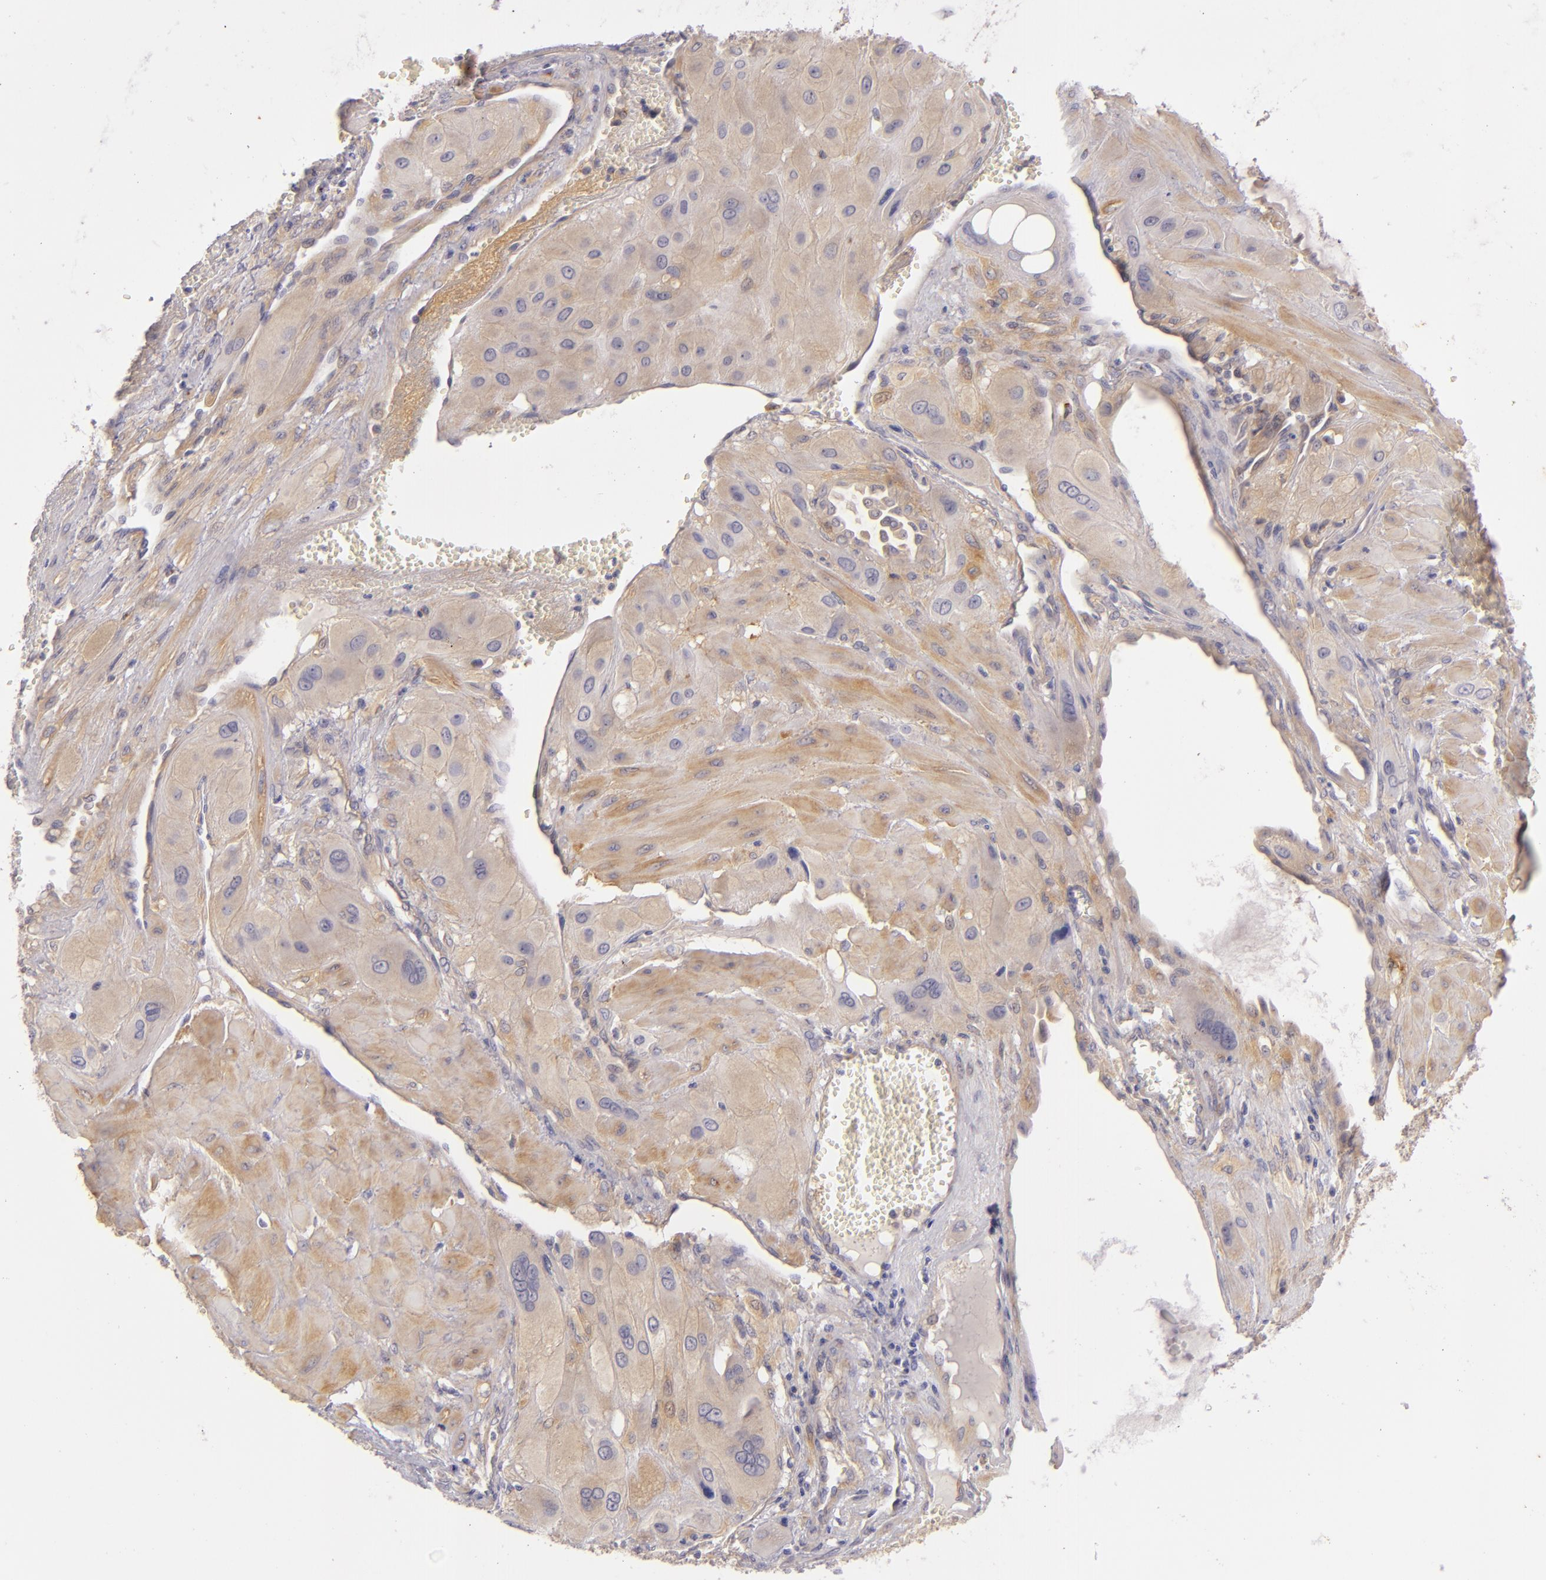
{"staining": {"intensity": "weak", "quantity": "25%-75%", "location": "cytoplasmic/membranous"}, "tissue": "cervical cancer", "cell_type": "Tumor cells", "image_type": "cancer", "snomed": [{"axis": "morphology", "description": "Squamous cell carcinoma, NOS"}, {"axis": "topography", "description": "Cervix"}], "caption": "Cervical cancer stained with immunohistochemistry reveals weak cytoplasmic/membranous staining in about 25%-75% of tumor cells.", "gene": "CD83", "patient": {"sex": "female", "age": 34}}